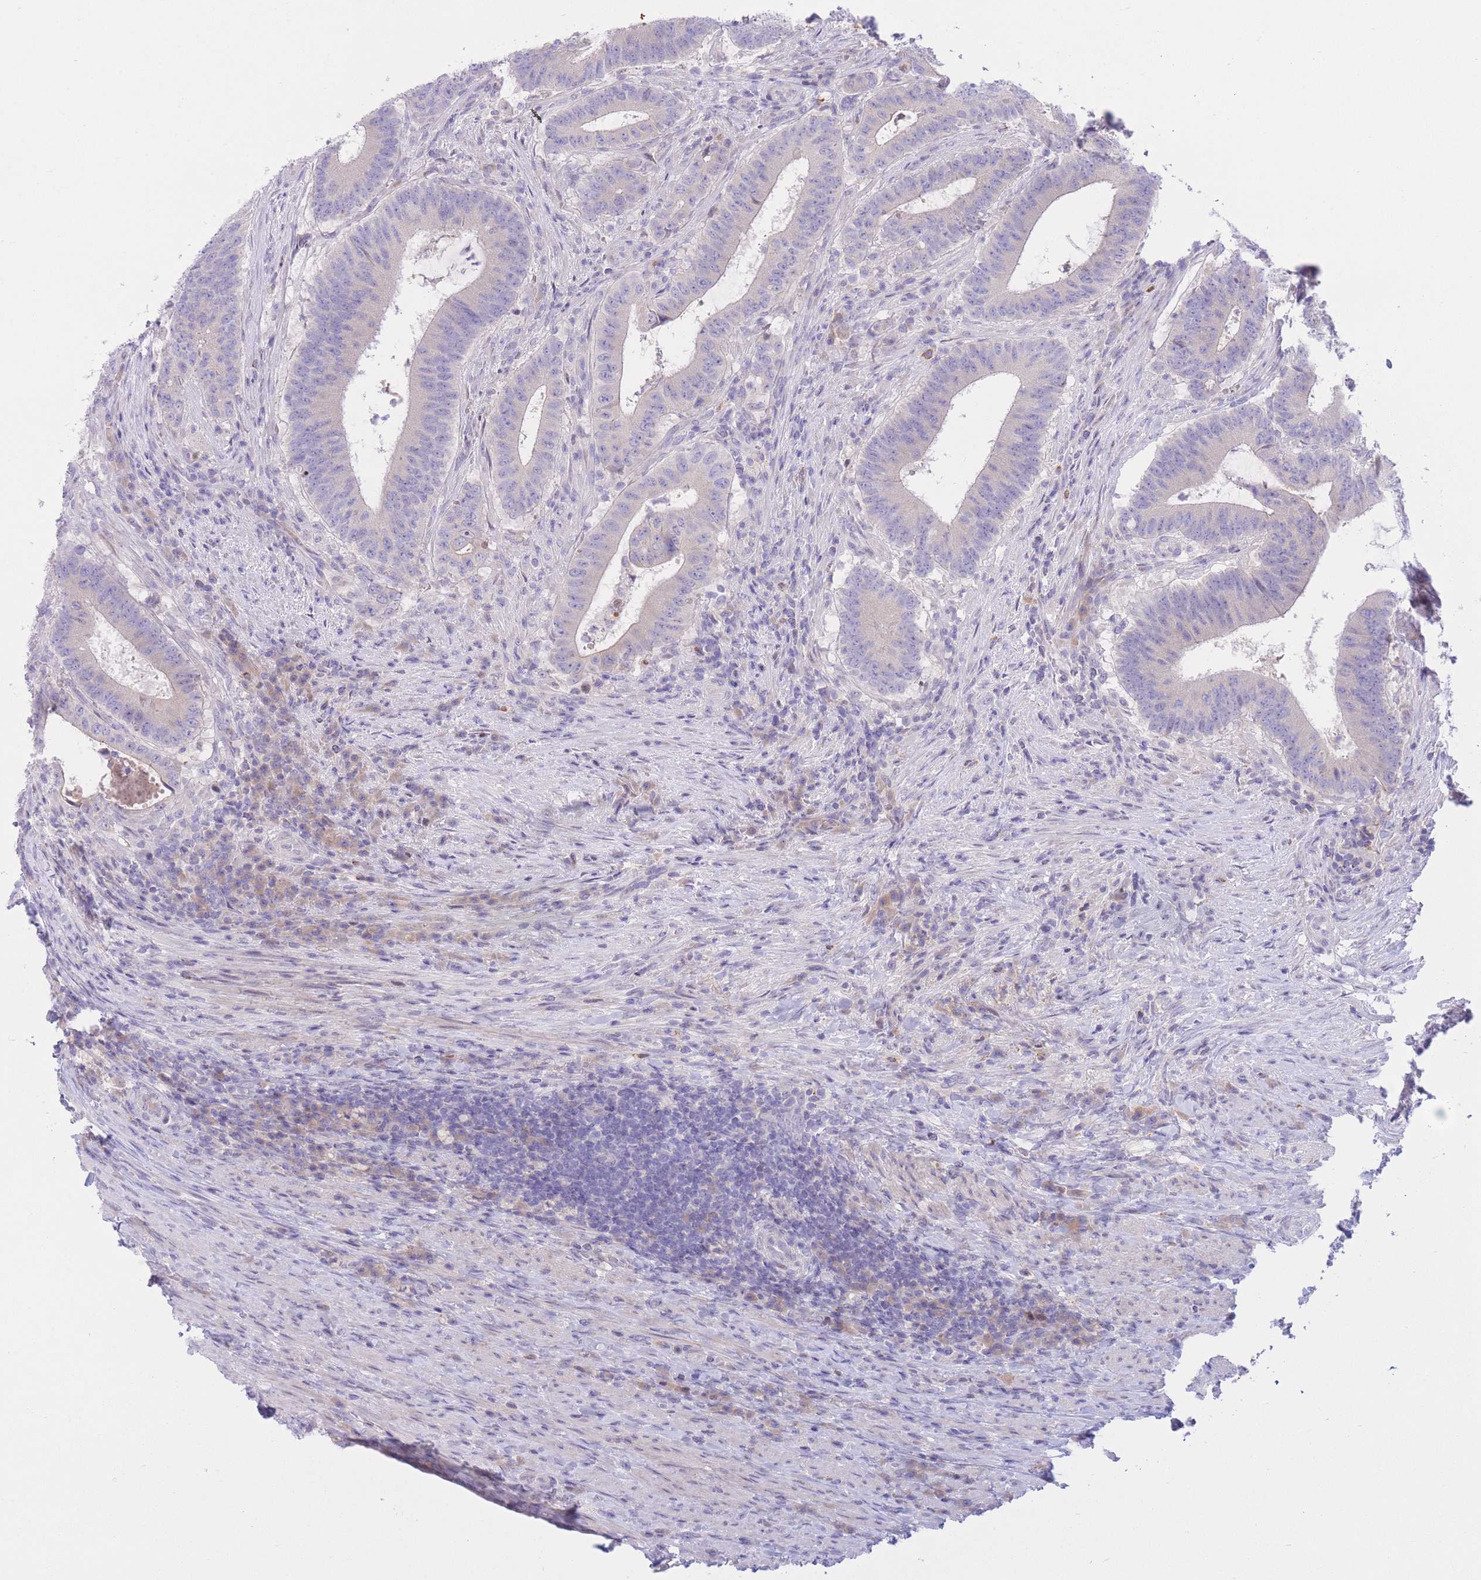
{"staining": {"intensity": "negative", "quantity": "none", "location": "none"}, "tissue": "colorectal cancer", "cell_type": "Tumor cells", "image_type": "cancer", "snomed": [{"axis": "morphology", "description": "Adenocarcinoma, NOS"}, {"axis": "topography", "description": "Colon"}], "caption": "The immunohistochemistry histopathology image has no significant positivity in tumor cells of colorectal cancer (adenocarcinoma) tissue.", "gene": "RPL39L", "patient": {"sex": "female", "age": 43}}